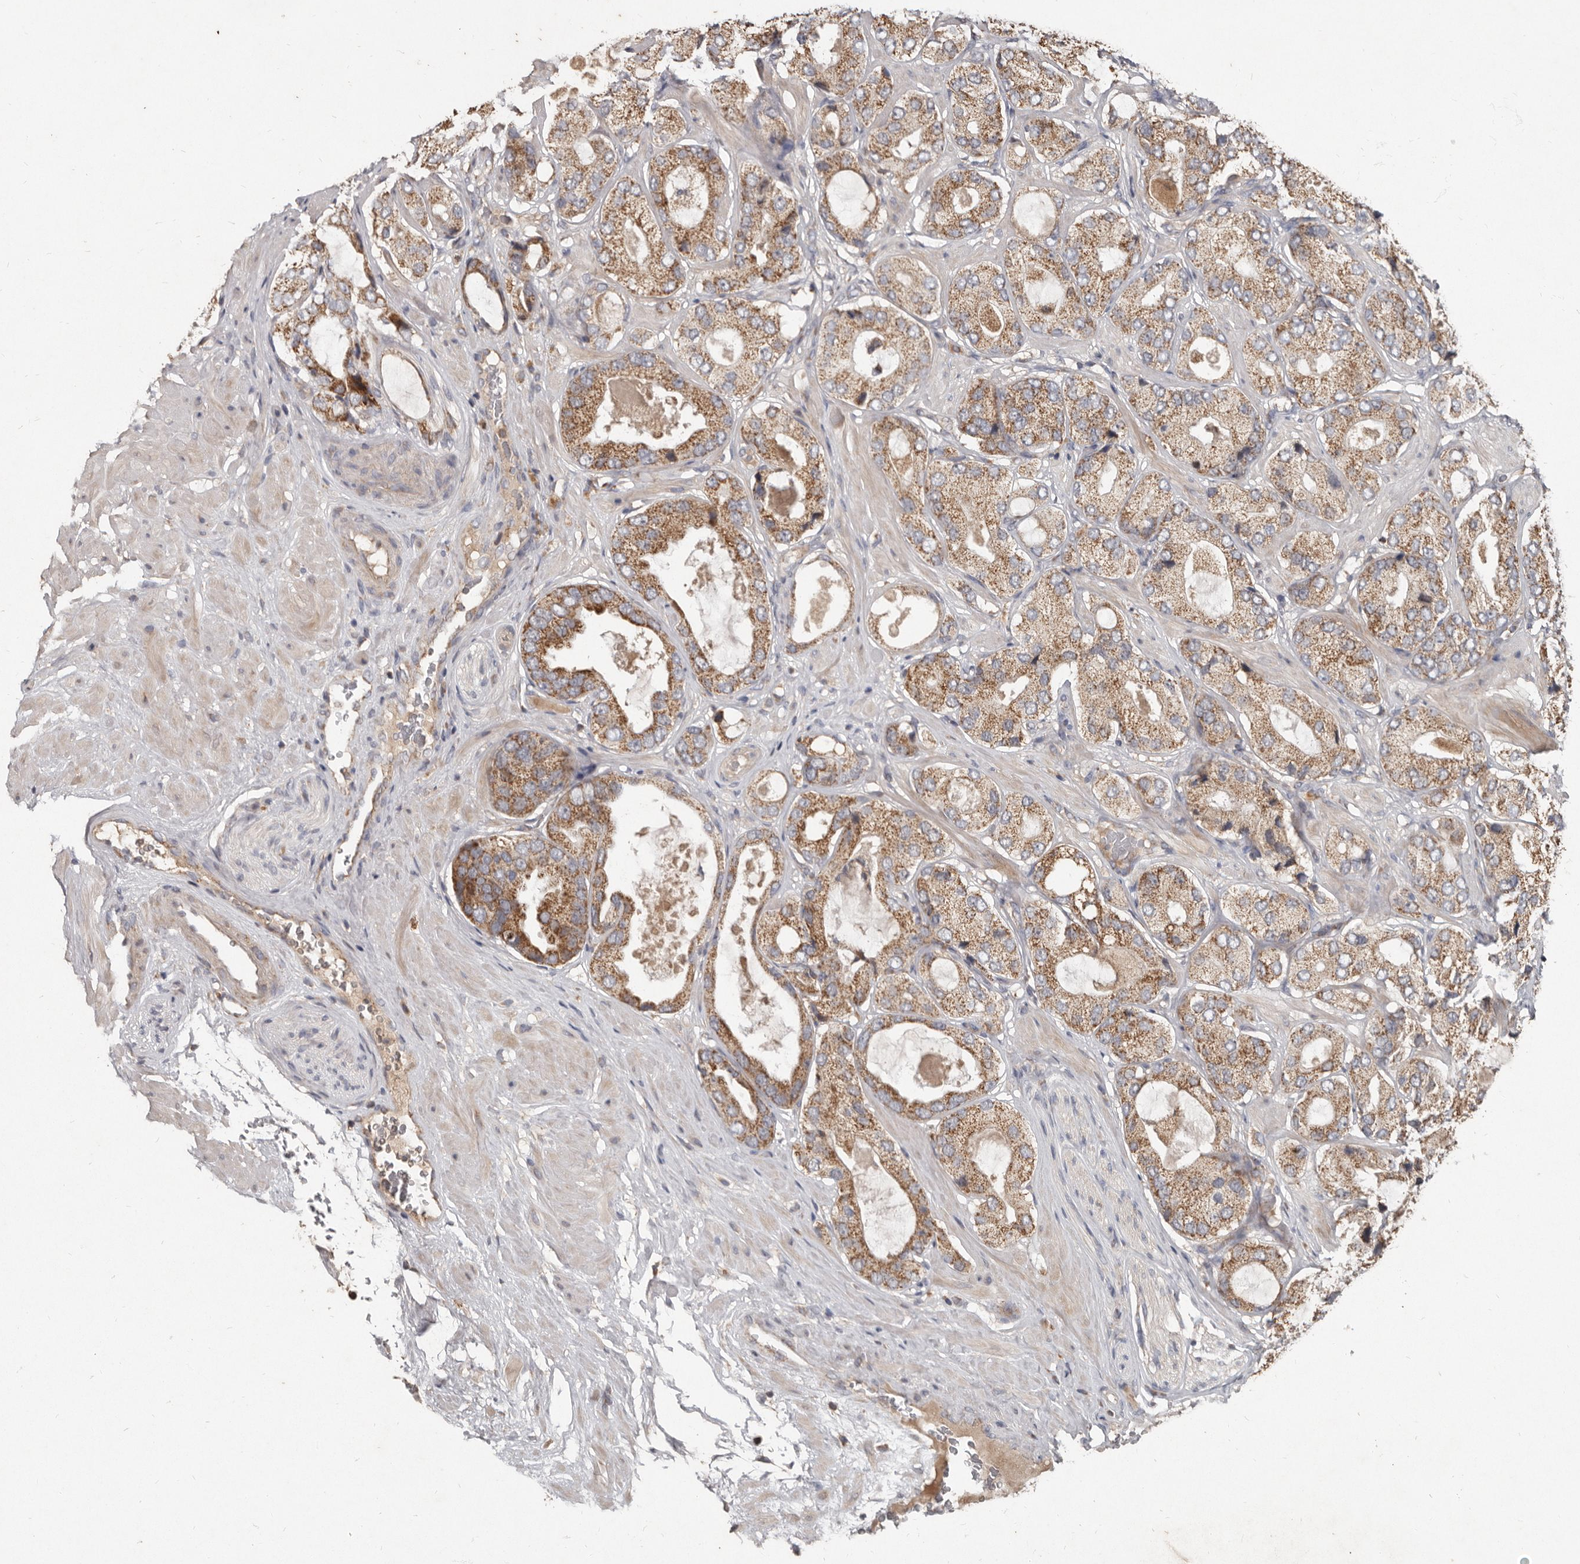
{"staining": {"intensity": "moderate", "quantity": ">75%", "location": "cytoplasmic/membranous"}, "tissue": "prostate cancer", "cell_type": "Tumor cells", "image_type": "cancer", "snomed": [{"axis": "morphology", "description": "Adenocarcinoma, High grade"}, {"axis": "topography", "description": "Prostate"}], "caption": "Prostate cancer (adenocarcinoma (high-grade)) stained for a protein (brown) exhibits moderate cytoplasmic/membranous positive expression in about >75% of tumor cells.", "gene": "KIF26B", "patient": {"sex": "male", "age": 59}}